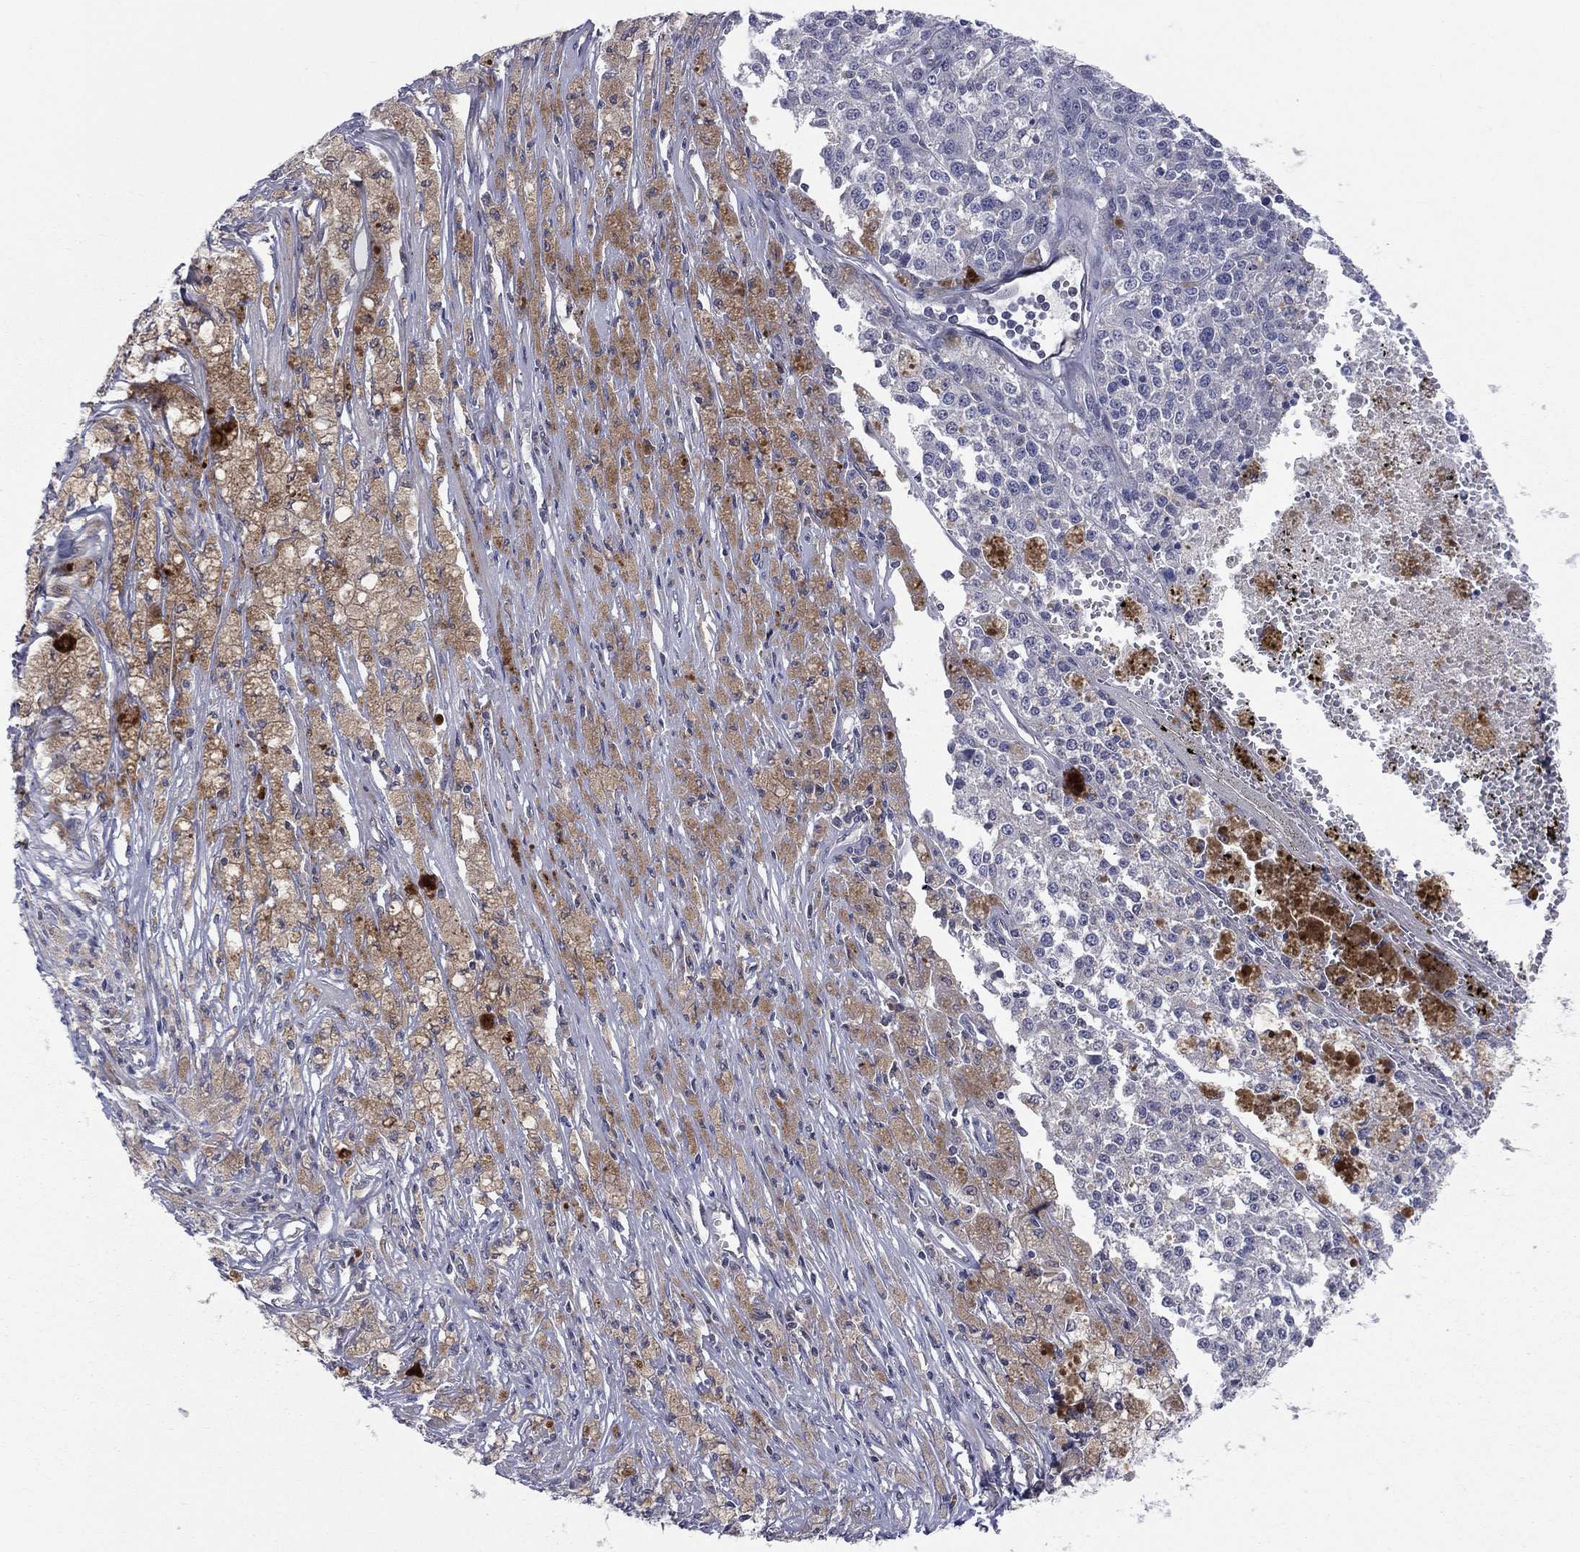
{"staining": {"intensity": "negative", "quantity": "none", "location": "none"}, "tissue": "melanoma", "cell_type": "Tumor cells", "image_type": "cancer", "snomed": [{"axis": "morphology", "description": "Malignant melanoma, Metastatic site"}, {"axis": "topography", "description": "Lymph node"}], "caption": "Immunohistochemistry of human melanoma shows no expression in tumor cells. (DAB IHC visualized using brightfield microscopy, high magnification).", "gene": "DLG4", "patient": {"sex": "female", "age": 64}}